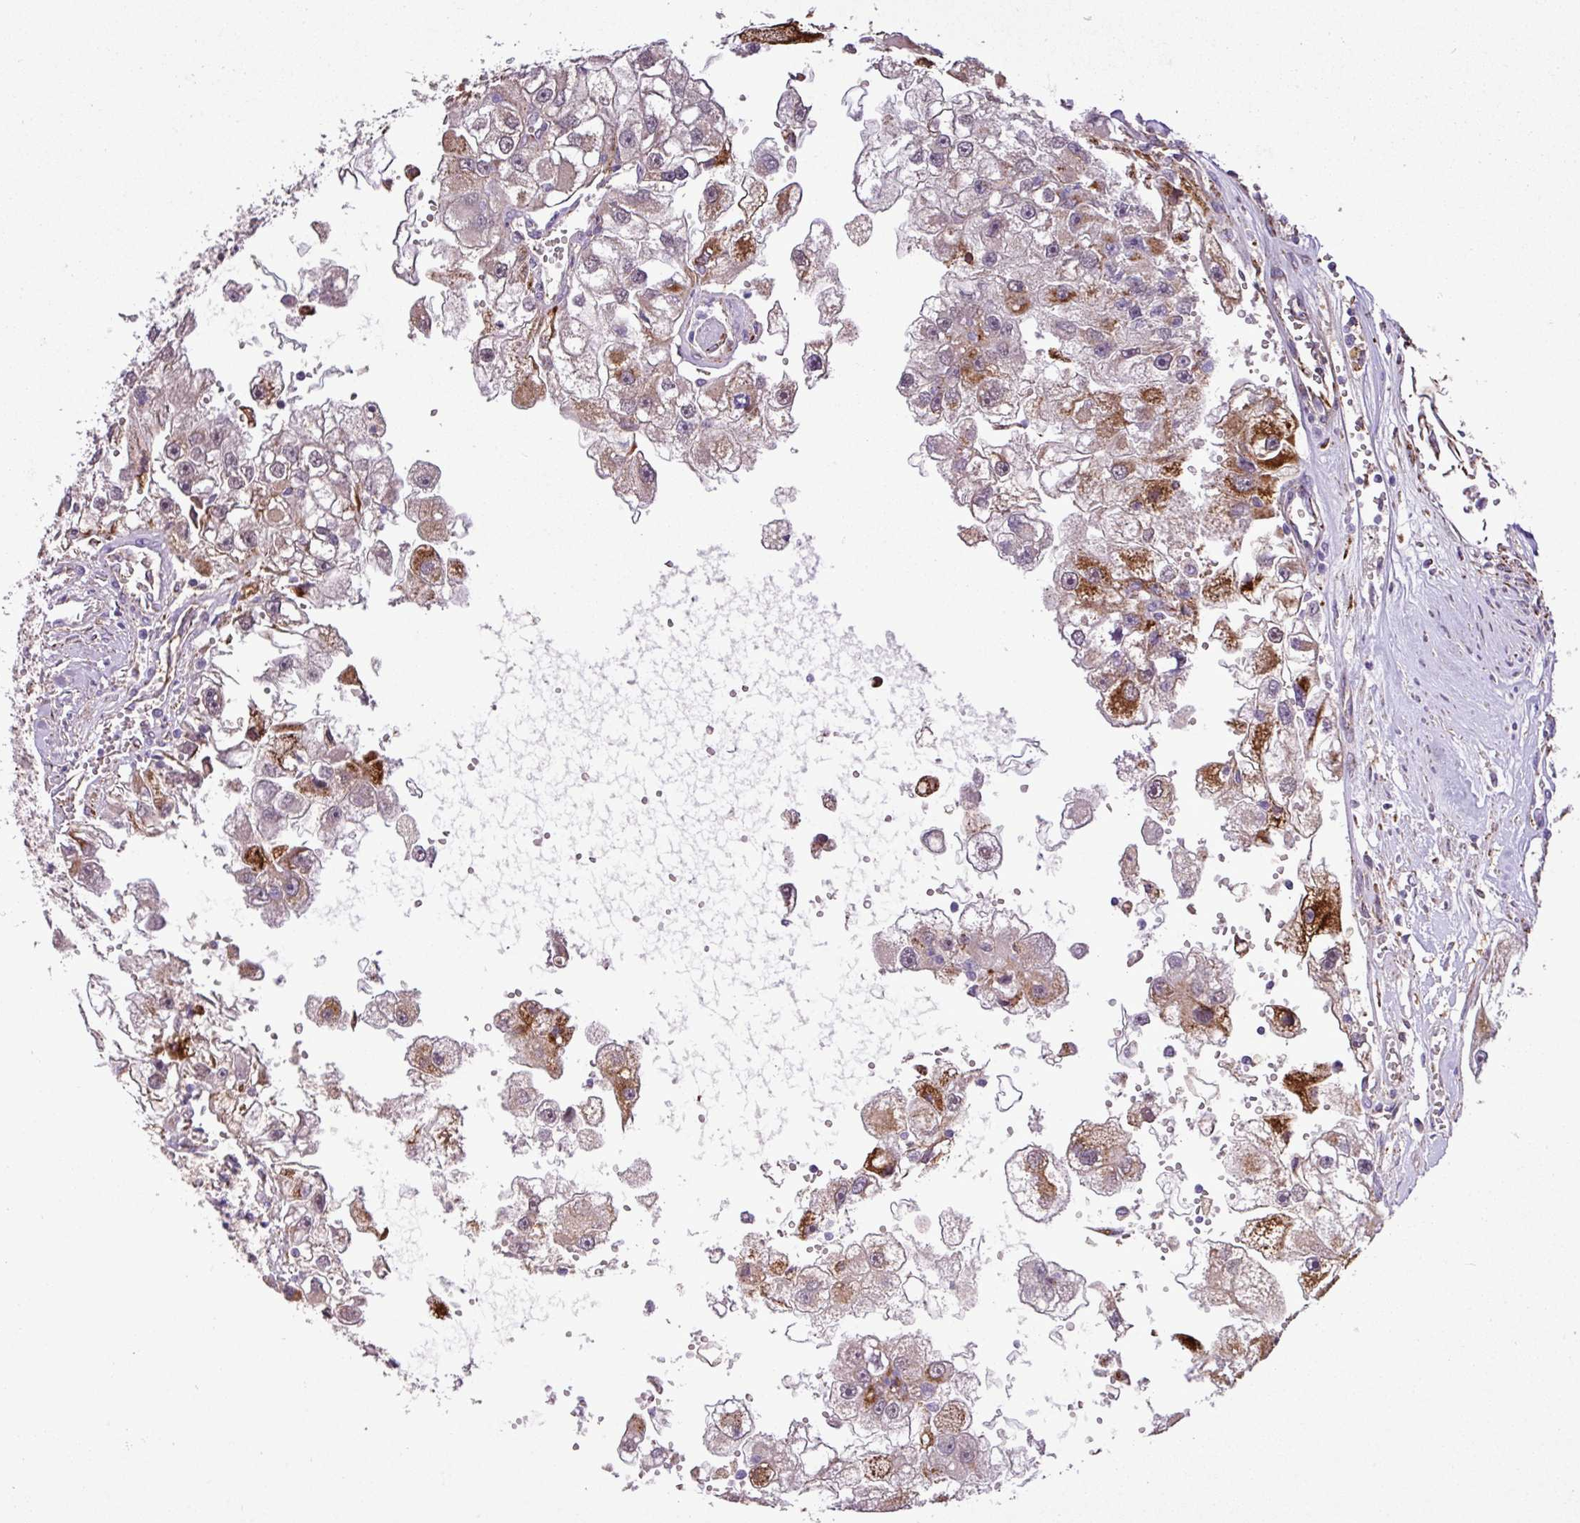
{"staining": {"intensity": "moderate", "quantity": "<25%", "location": "cytoplasmic/membranous"}, "tissue": "renal cancer", "cell_type": "Tumor cells", "image_type": "cancer", "snomed": [{"axis": "morphology", "description": "Adenocarcinoma, NOS"}, {"axis": "topography", "description": "Kidney"}], "caption": "High-power microscopy captured an immunohistochemistry image of renal adenocarcinoma, revealing moderate cytoplasmic/membranous staining in about <25% of tumor cells. Immunohistochemistry stains the protein of interest in brown and the nuclei are stained blue.", "gene": "RPP25L", "patient": {"sex": "male", "age": 63}}